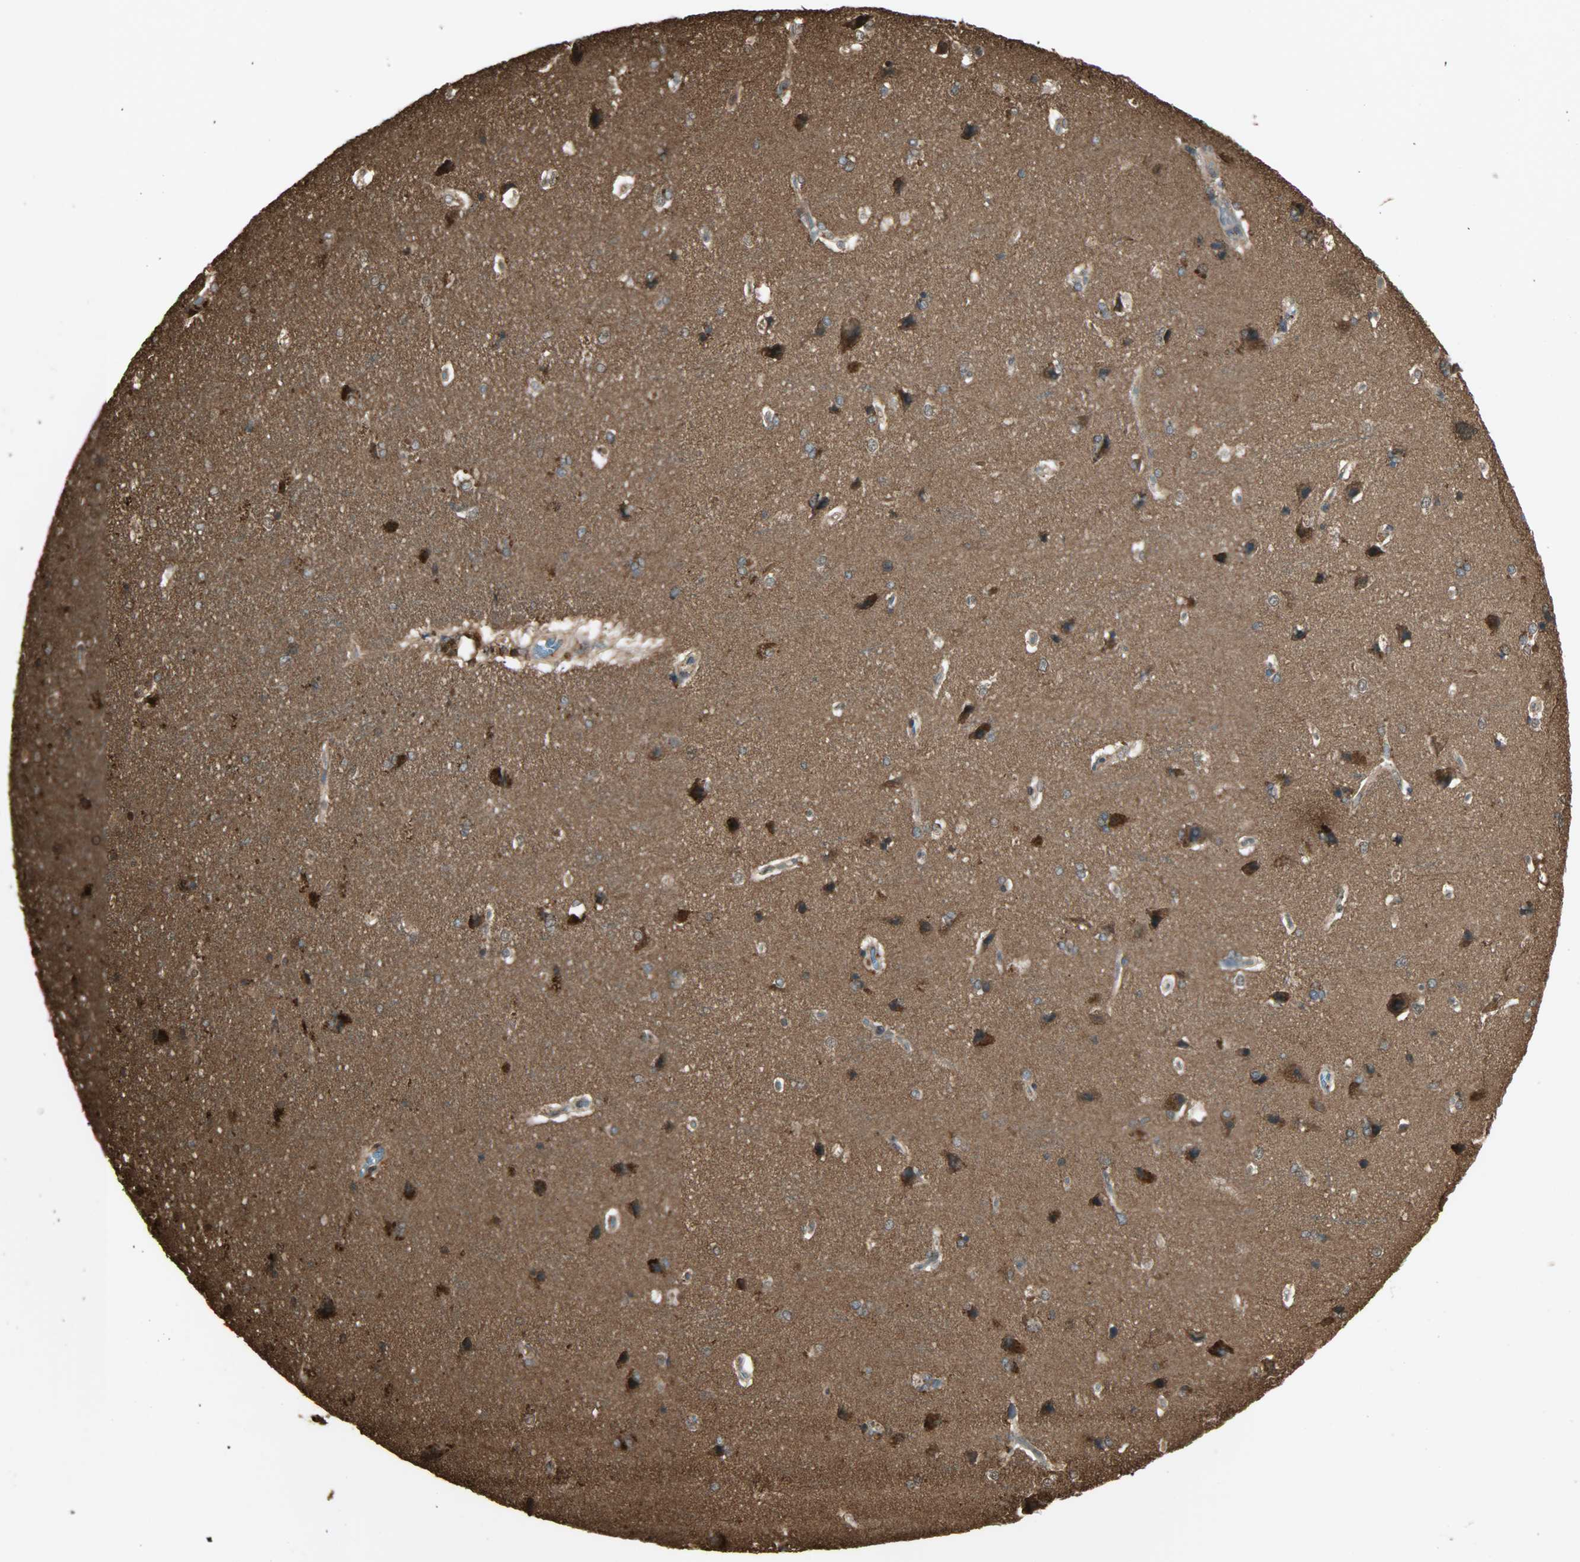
{"staining": {"intensity": "weak", "quantity": ">75%", "location": "cytoplasmic/membranous"}, "tissue": "cerebral cortex", "cell_type": "Endothelial cells", "image_type": "normal", "snomed": [{"axis": "morphology", "description": "Normal tissue, NOS"}, {"axis": "topography", "description": "Cerebral cortex"}], "caption": "Approximately >75% of endothelial cells in benign human cerebral cortex demonstrate weak cytoplasmic/membranous protein positivity as visualized by brown immunohistochemical staining.", "gene": "YWHAZ", "patient": {"sex": "male", "age": 62}}